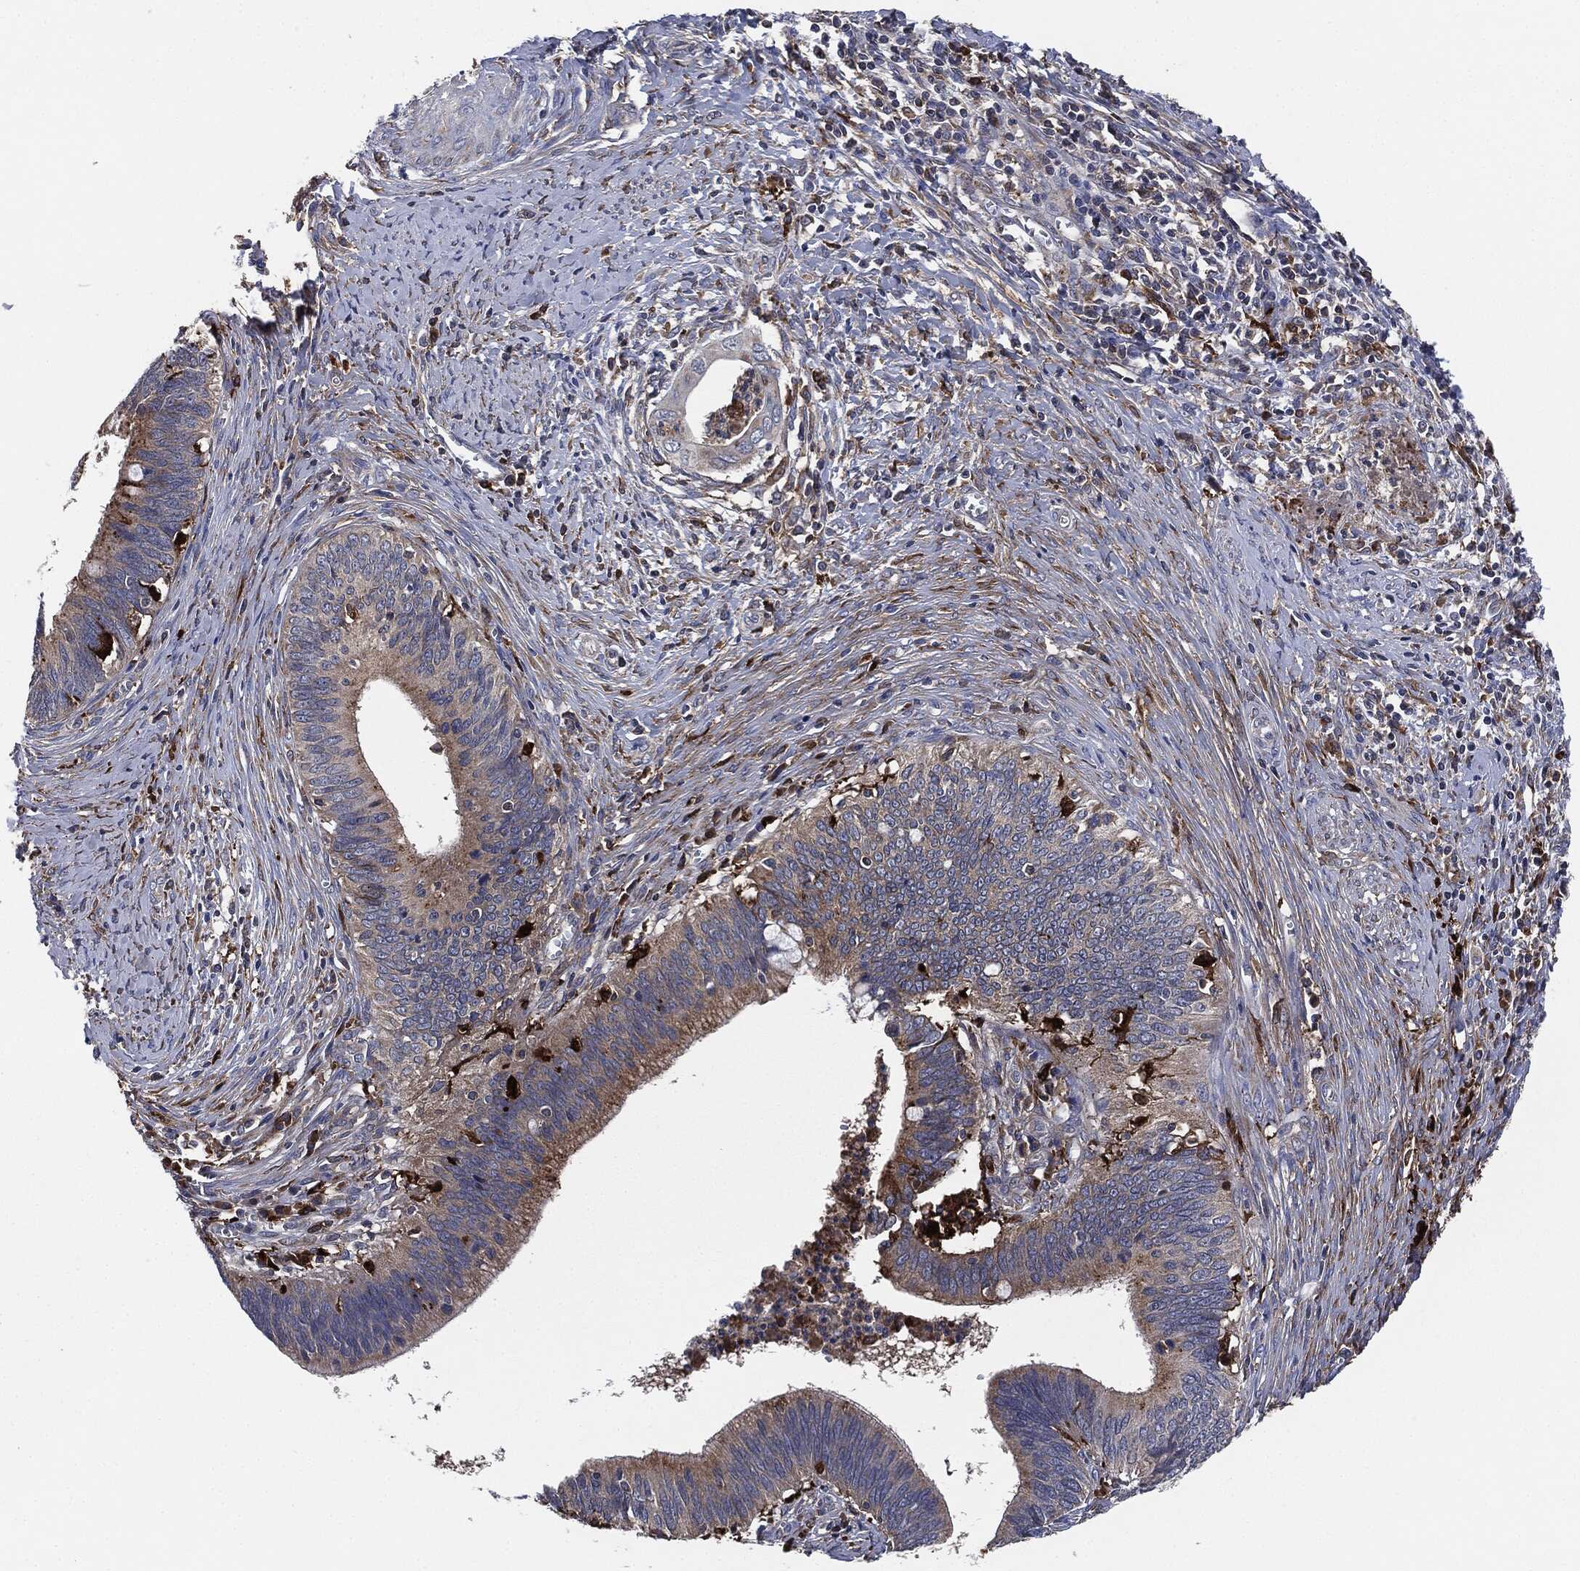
{"staining": {"intensity": "moderate", "quantity": "25%-75%", "location": "cytoplasmic/membranous"}, "tissue": "cervical cancer", "cell_type": "Tumor cells", "image_type": "cancer", "snomed": [{"axis": "morphology", "description": "Adenocarcinoma, NOS"}, {"axis": "topography", "description": "Cervix"}], "caption": "The micrograph exhibits staining of cervical cancer (adenocarcinoma), revealing moderate cytoplasmic/membranous protein expression (brown color) within tumor cells.", "gene": "TMEM11", "patient": {"sex": "female", "age": 42}}